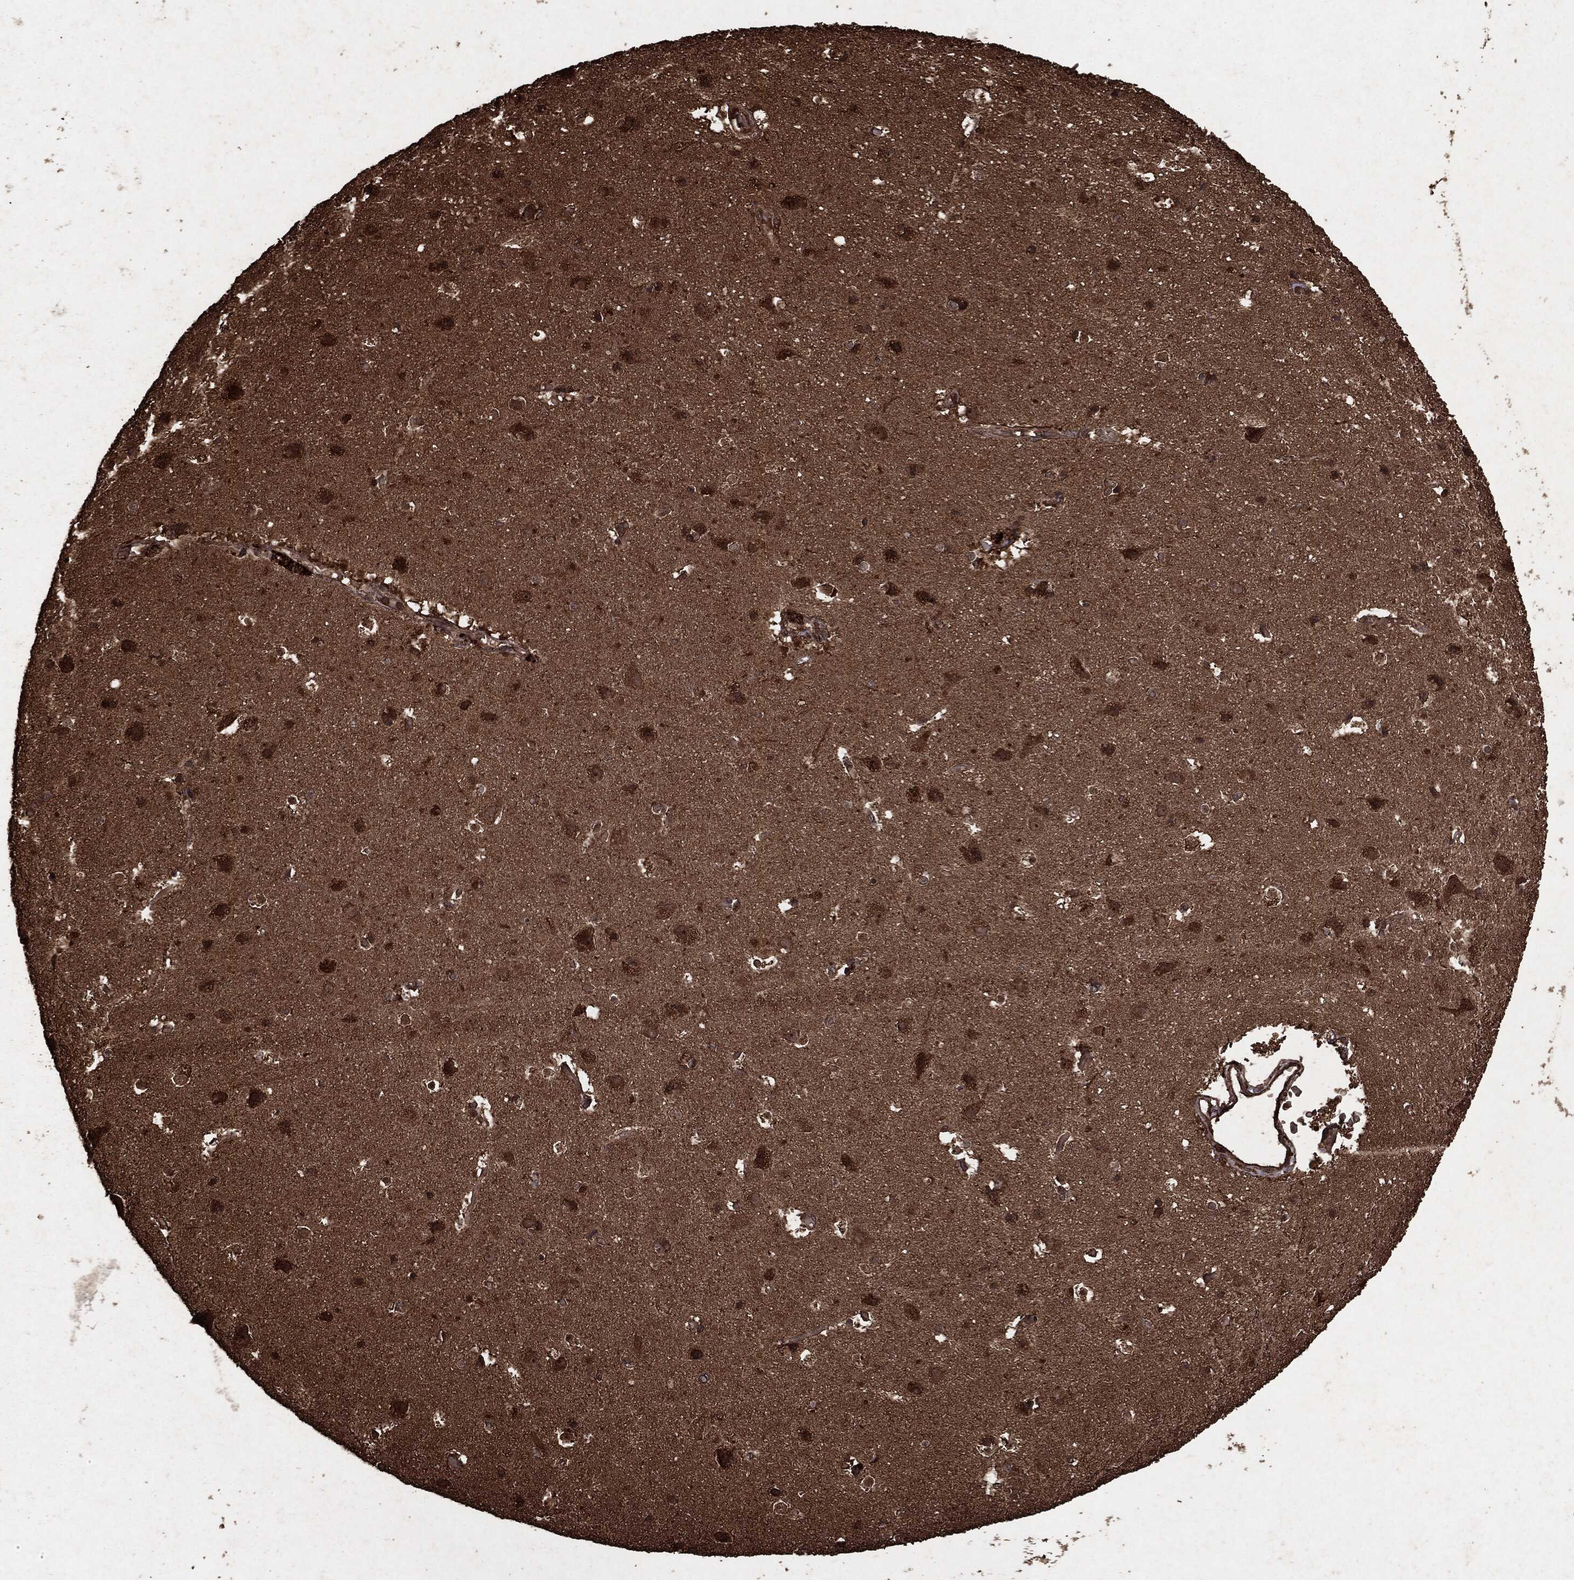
{"staining": {"intensity": "negative", "quantity": "none", "location": "none"}, "tissue": "cerebral cortex", "cell_type": "Endothelial cells", "image_type": "normal", "snomed": [{"axis": "morphology", "description": "Normal tissue, NOS"}, {"axis": "topography", "description": "Cerebral cortex"}], "caption": "Endothelial cells are negative for protein expression in benign human cerebral cortex. (DAB IHC with hematoxylin counter stain).", "gene": "ARAF", "patient": {"sex": "female", "age": 52}}